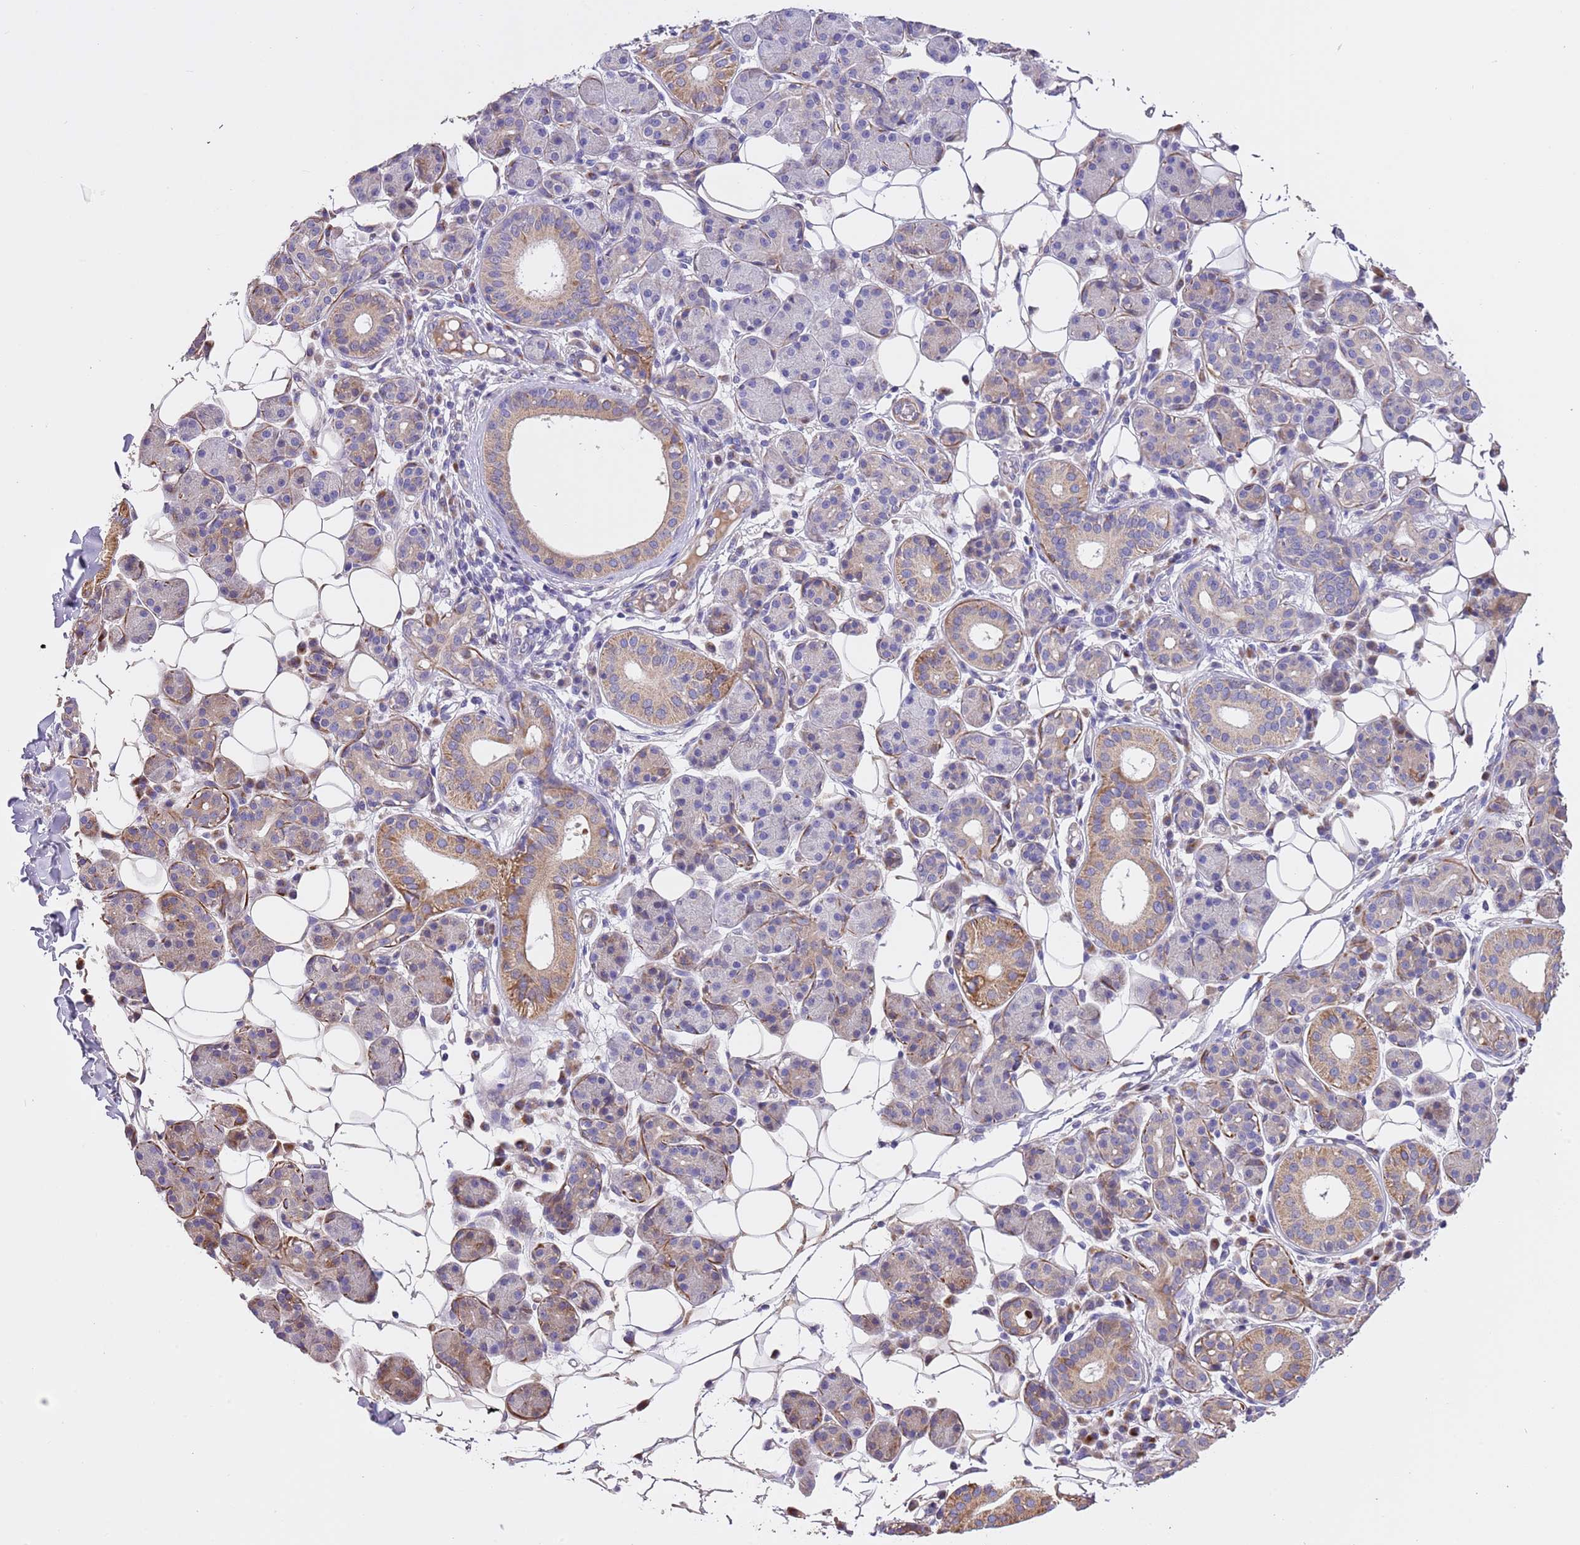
{"staining": {"intensity": "moderate", "quantity": "<25%", "location": "cytoplasmic/membranous"}, "tissue": "salivary gland", "cell_type": "Glandular cells", "image_type": "normal", "snomed": [{"axis": "morphology", "description": "Normal tissue, NOS"}, {"axis": "topography", "description": "Salivary gland"}], "caption": "A micrograph showing moderate cytoplasmic/membranous expression in approximately <25% of glandular cells in benign salivary gland, as visualized by brown immunohistochemical staining.", "gene": "PIGA", "patient": {"sex": "female", "age": 33}}